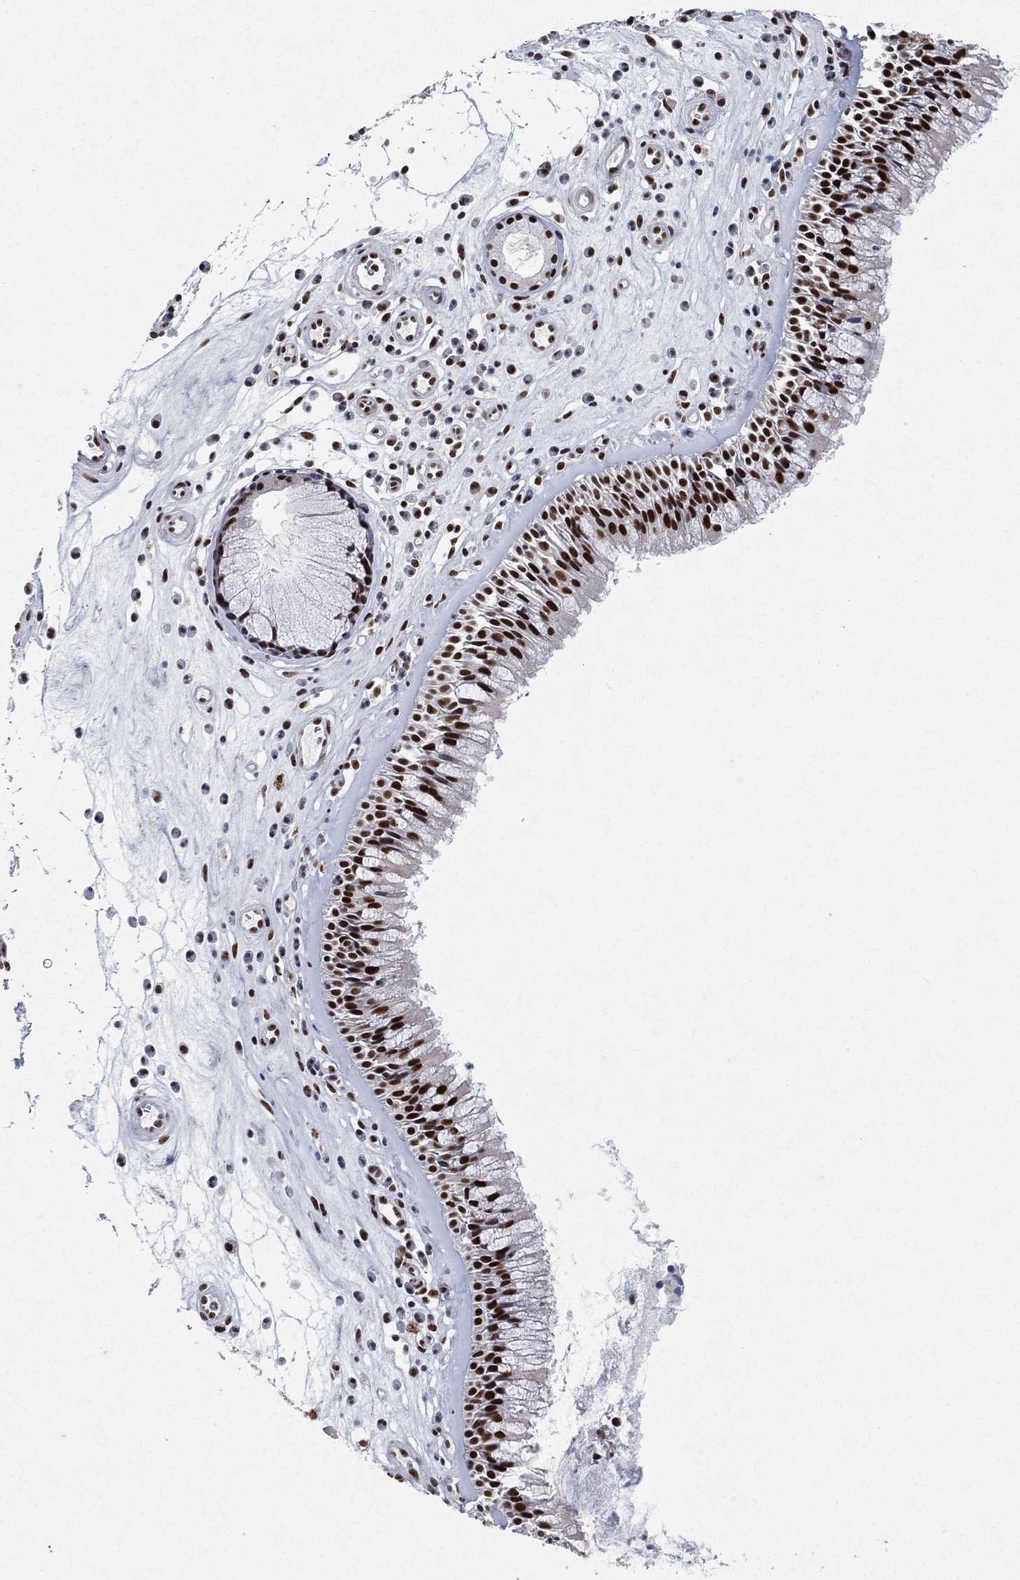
{"staining": {"intensity": "strong", "quantity": ">75%", "location": "nuclear"}, "tissue": "nasopharynx", "cell_type": "Respiratory epithelial cells", "image_type": "normal", "snomed": [{"axis": "morphology", "description": "Normal tissue, NOS"}, {"axis": "topography", "description": "Nasopharynx"}], "caption": "Nasopharynx stained with immunohistochemistry (IHC) exhibits strong nuclear expression in about >75% of respiratory epithelial cells.", "gene": "DDX27", "patient": {"sex": "male", "age": 57}}